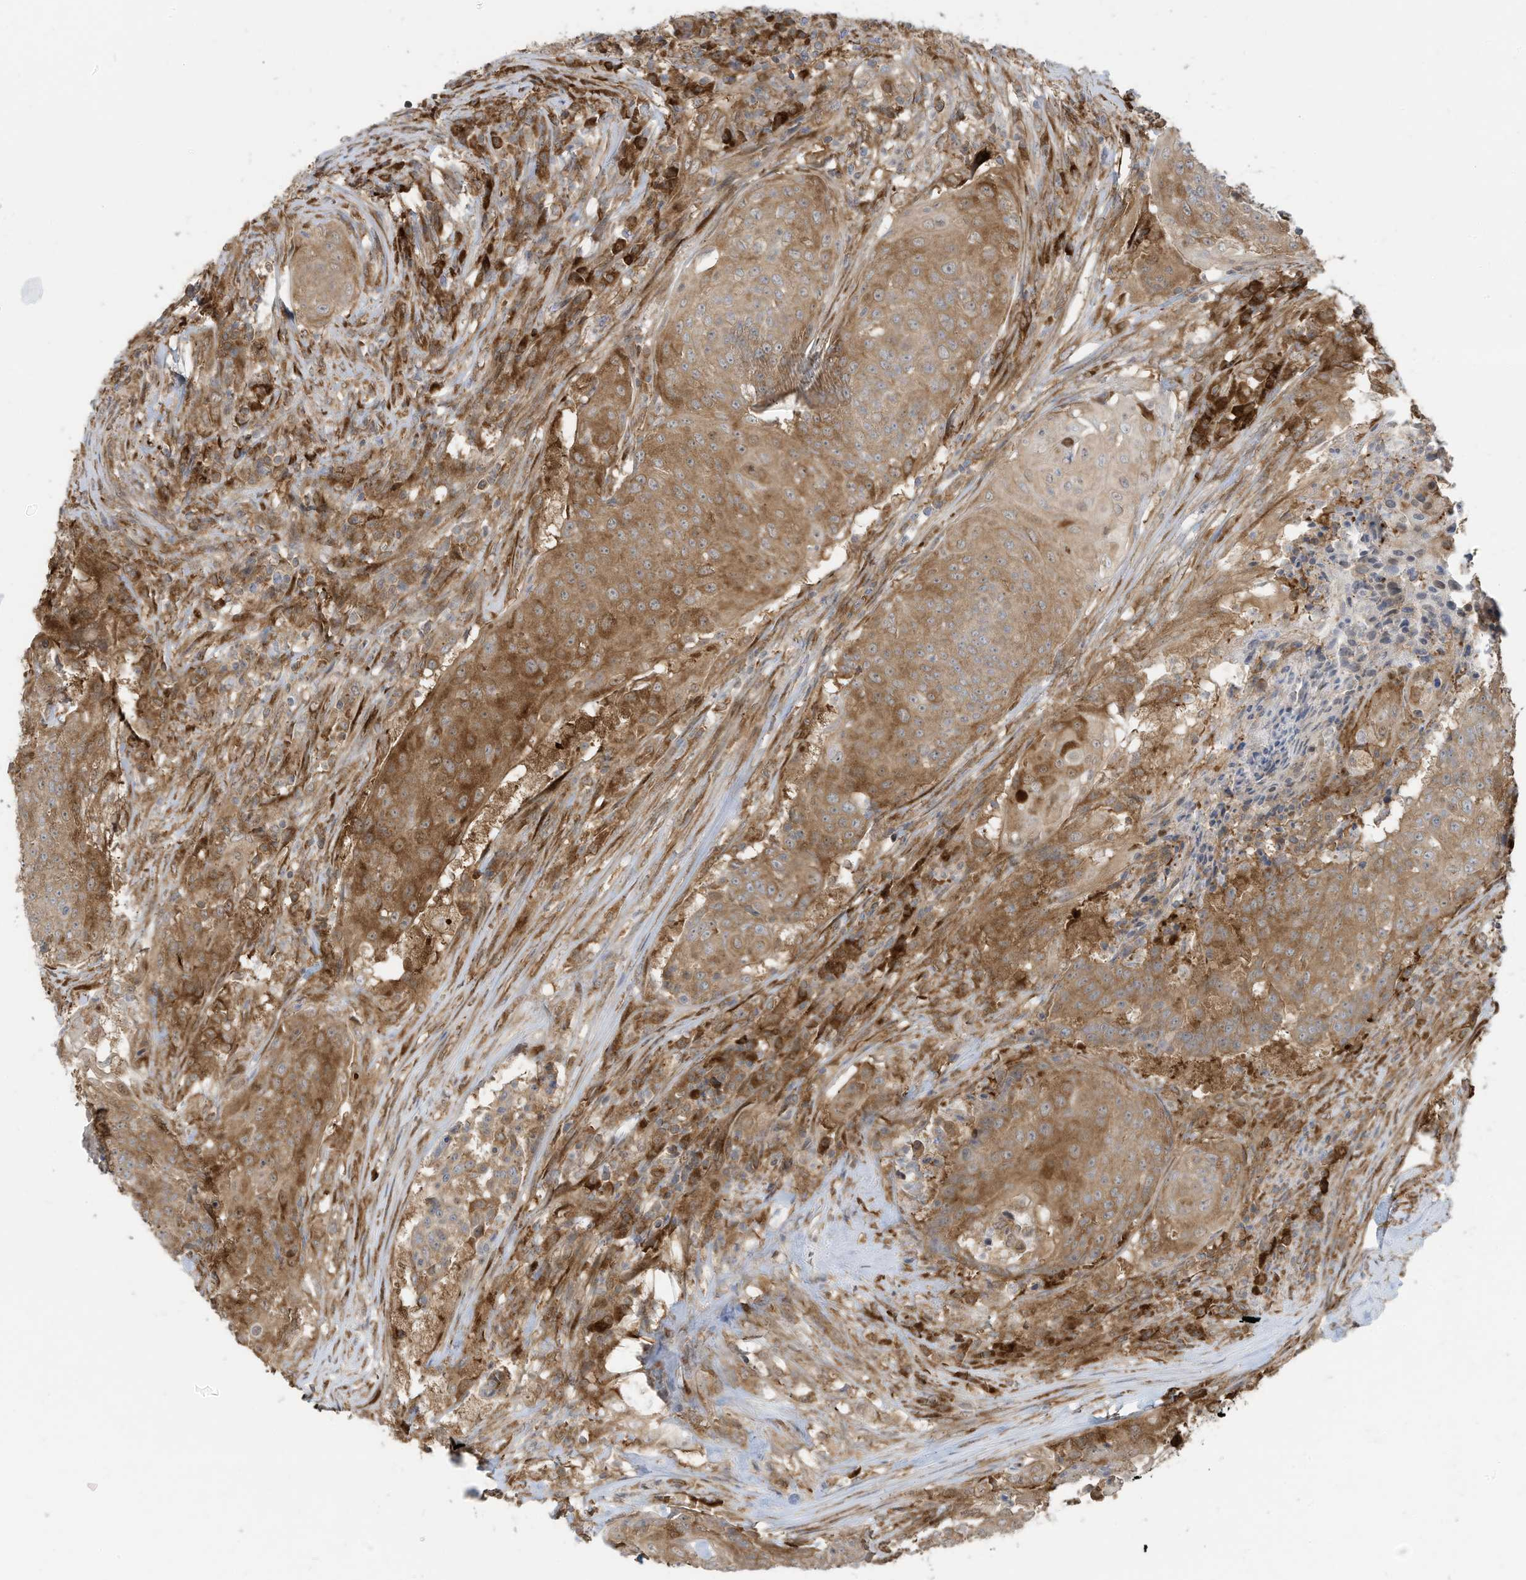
{"staining": {"intensity": "moderate", "quantity": ">75%", "location": "cytoplasmic/membranous"}, "tissue": "urothelial cancer", "cell_type": "Tumor cells", "image_type": "cancer", "snomed": [{"axis": "morphology", "description": "Urothelial carcinoma, High grade"}, {"axis": "topography", "description": "Urinary bladder"}], "caption": "About >75% of tumor cells in urothelial carcinoma (high-grade) reveal moderate cytoplasmic/membranous protein positivity as visualized by brown immunohistochemical staining.", "gene": "USE1", "patient": {"sex": "female", "age": 63}}